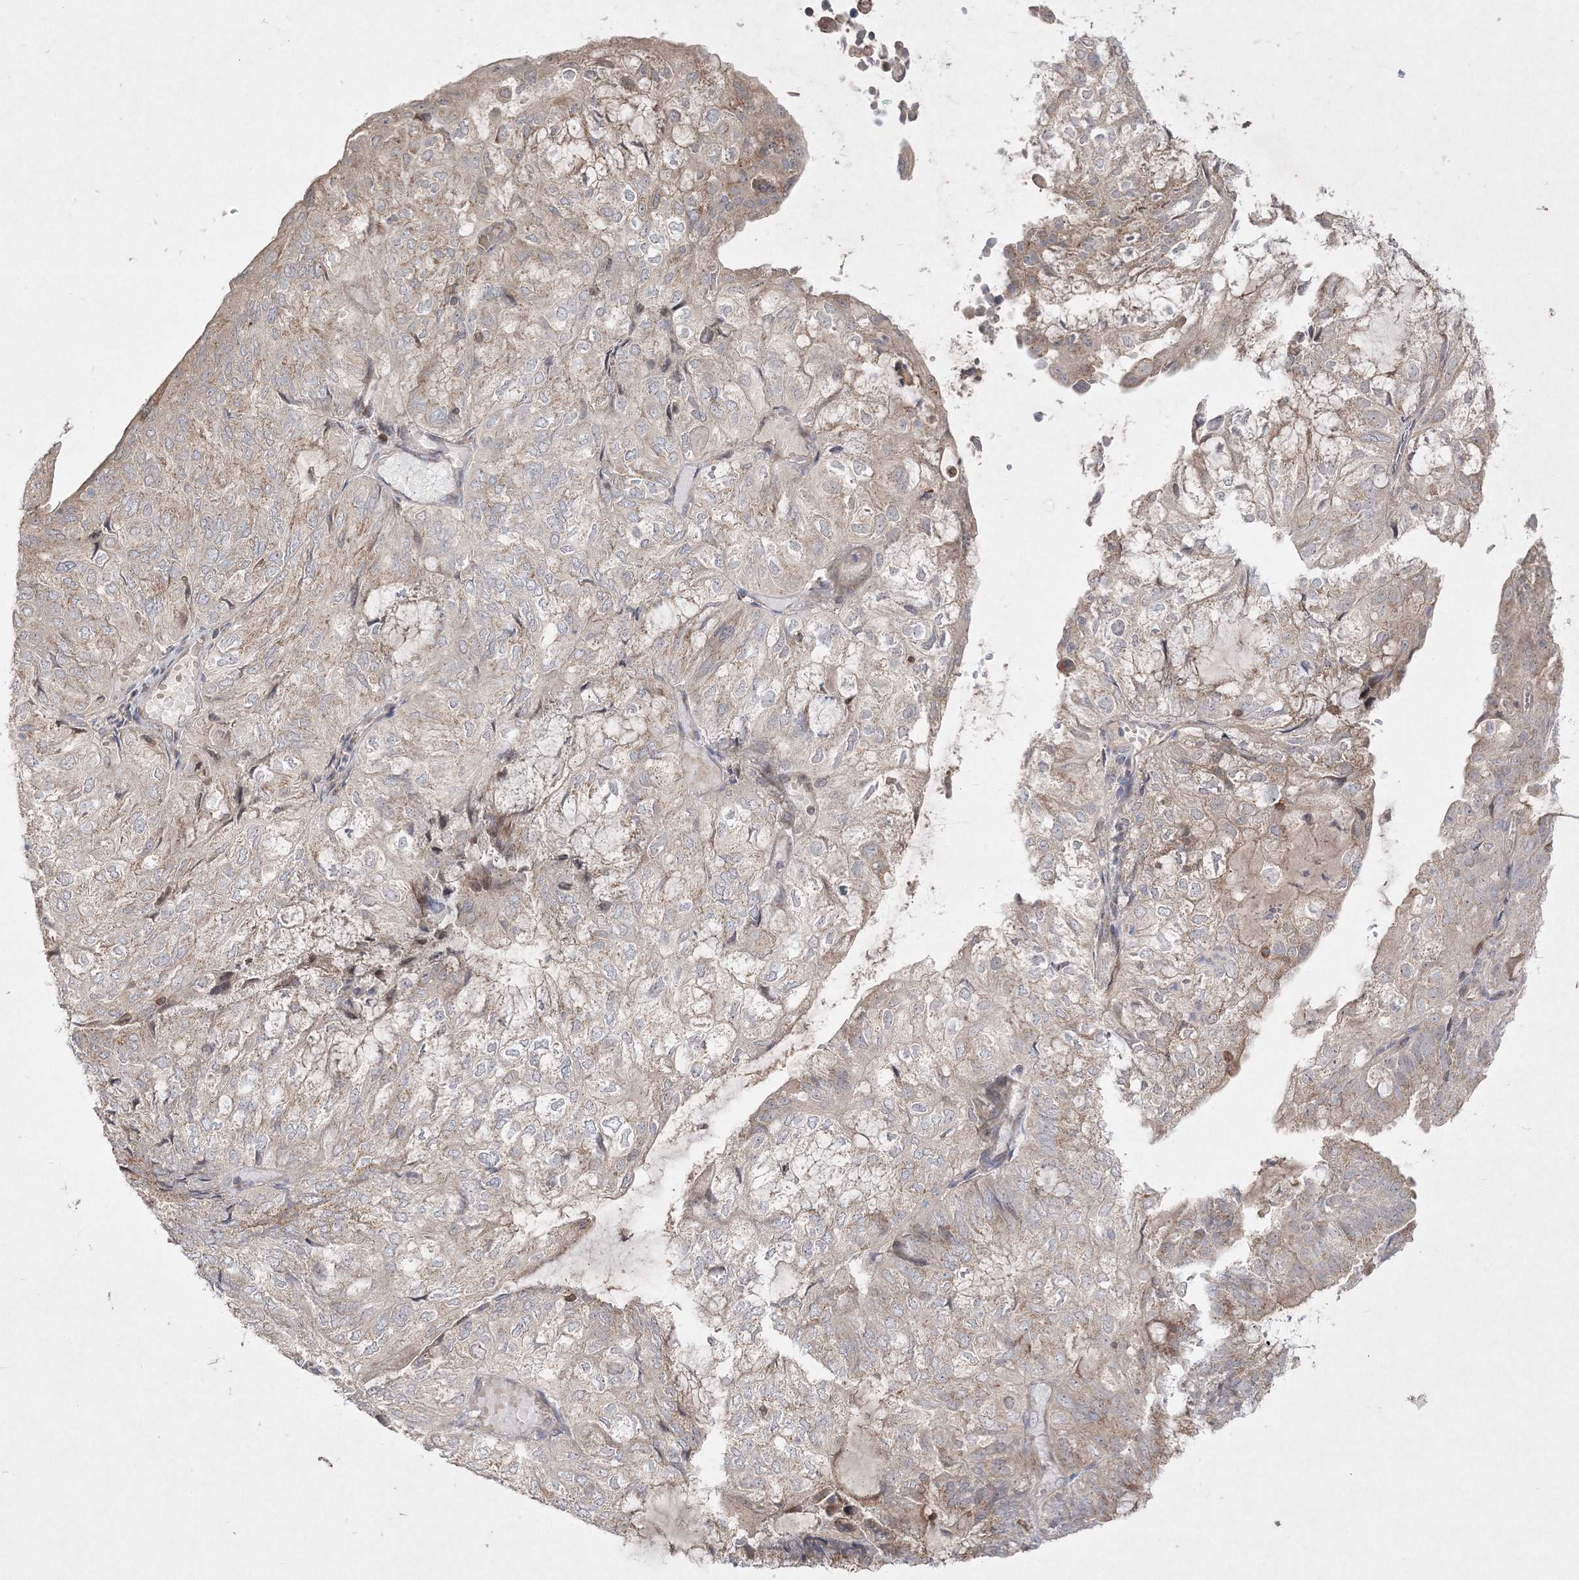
{"staining": {"intensity": "weak", "quantity": "25%-75%", "location": "cytoplasmic/membranous"}, "tissue": "endometrial cancer", "cell_type": "Tumor cells", "image_type": "cancer", "snomed": [{"axis": "morphology", "description": "Adenocarcinoma, NOS"}, {"axis": "topography", "description": "Endometrium"}], "caption": "Immunohistochemistry of endometrial cancer (adenocarcinoma) displays low levels of weak cytoplasmic/membranous expression in approximately 25%-75% of tumor cells. The staining was performed using DAB to visualize the protein expression in brown, while the nuclei were stained in blue with hematoxylin (Magnification: 20x).", "gene": "CLNK", "patient": {"sex": "female", "age": 81}}